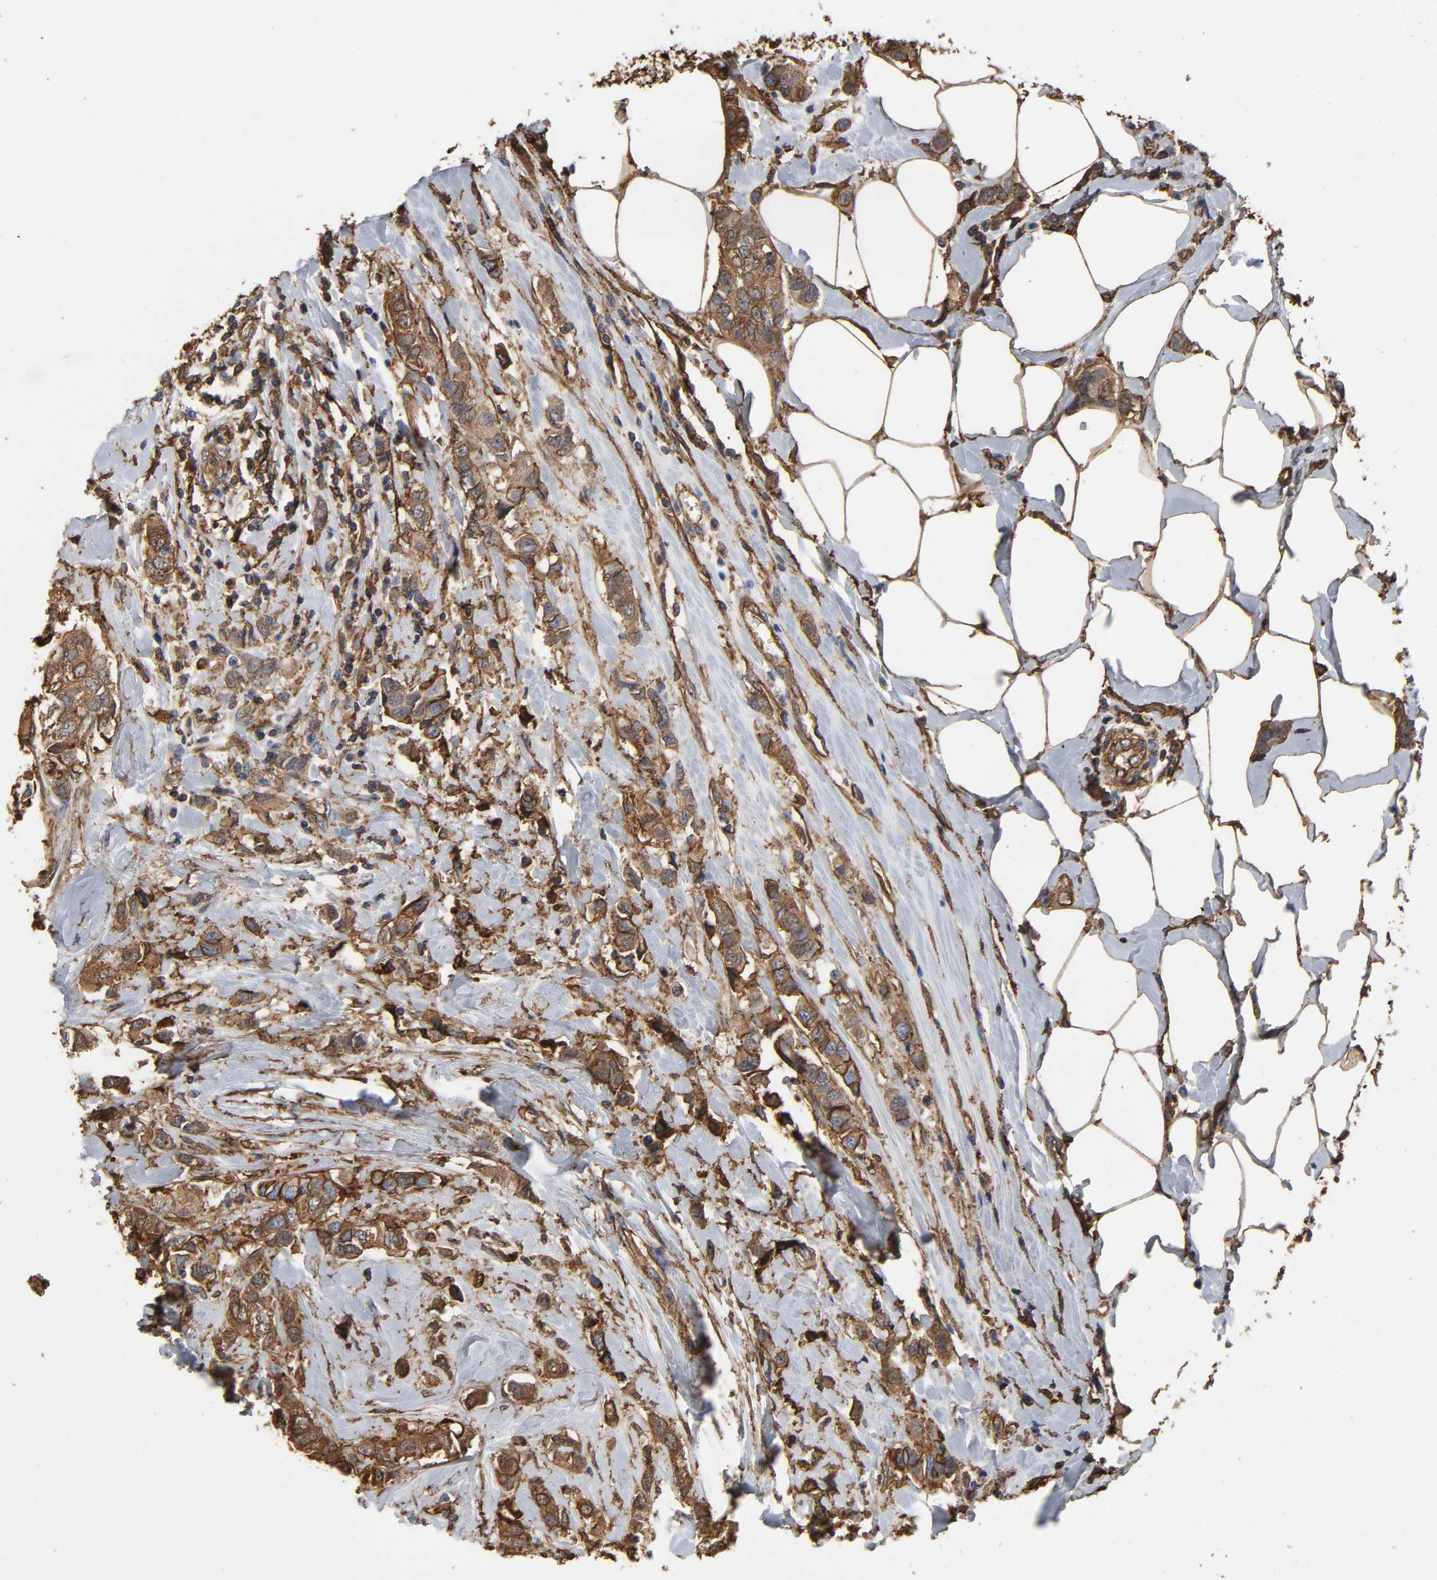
{"staining": {"intensity": "moderate", "quantity": ">75%", "location": "cytoplasmic/membranous"}, "tissue": "breast cancer", "cell_type": "Tumor cells", "image_type": "cancer", "snomed": [{"axis": "morphology", "description": "Duct carcinoma"}, {"axis": "topography", "description": "Breast"}], "caption": "A brown stain shows moderate cytoplasmic/membranous positivity of a protein in breast cancer (infiltrating ductal carcinoma) tumor cells.", "gene": "ANXA2", "patient": {"sex": "female", "age": 50}}